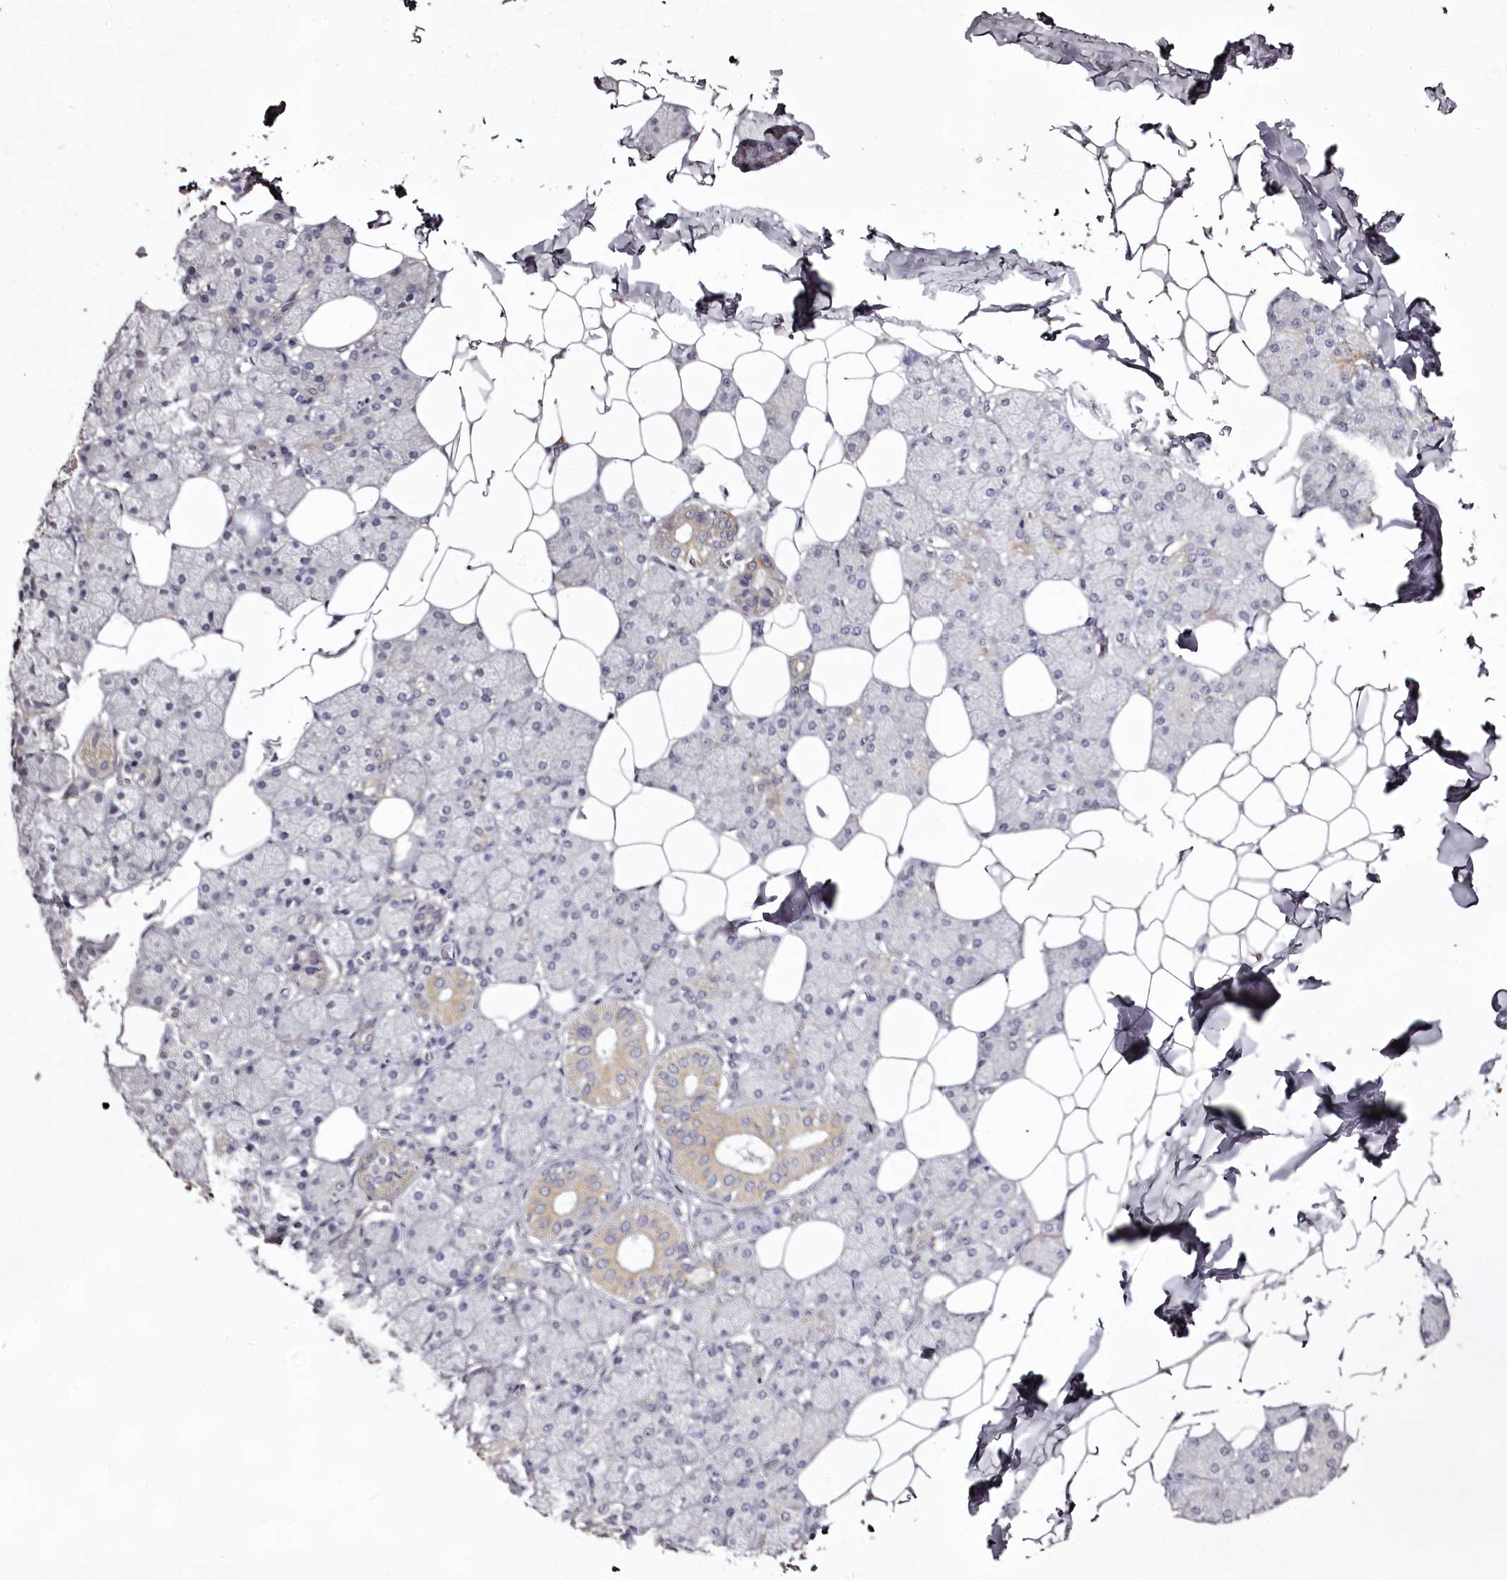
{"staining": {"intensity": "moderate", "quantity": "<25%", "location": "cytoplasmic/membranous"}, "tissue": "salivary gland", "cell_type": "Glandular cells", "image_type": "normal", "snomed": [{"axis": "morphology", "description": "Normal tissue, NOS"}, {"axis": "topography", "description": "Salivary gland"}], "caption": "An immunohistochemistry (IHC) photomicrograph of benign tissue is shown. Protein staining in brown labels moderate cytoplasmic/membranous positivity in salivary gland within glandular cells.", "gene": "RBMXL2", "patient": {"sex": "female", "age": 33}}